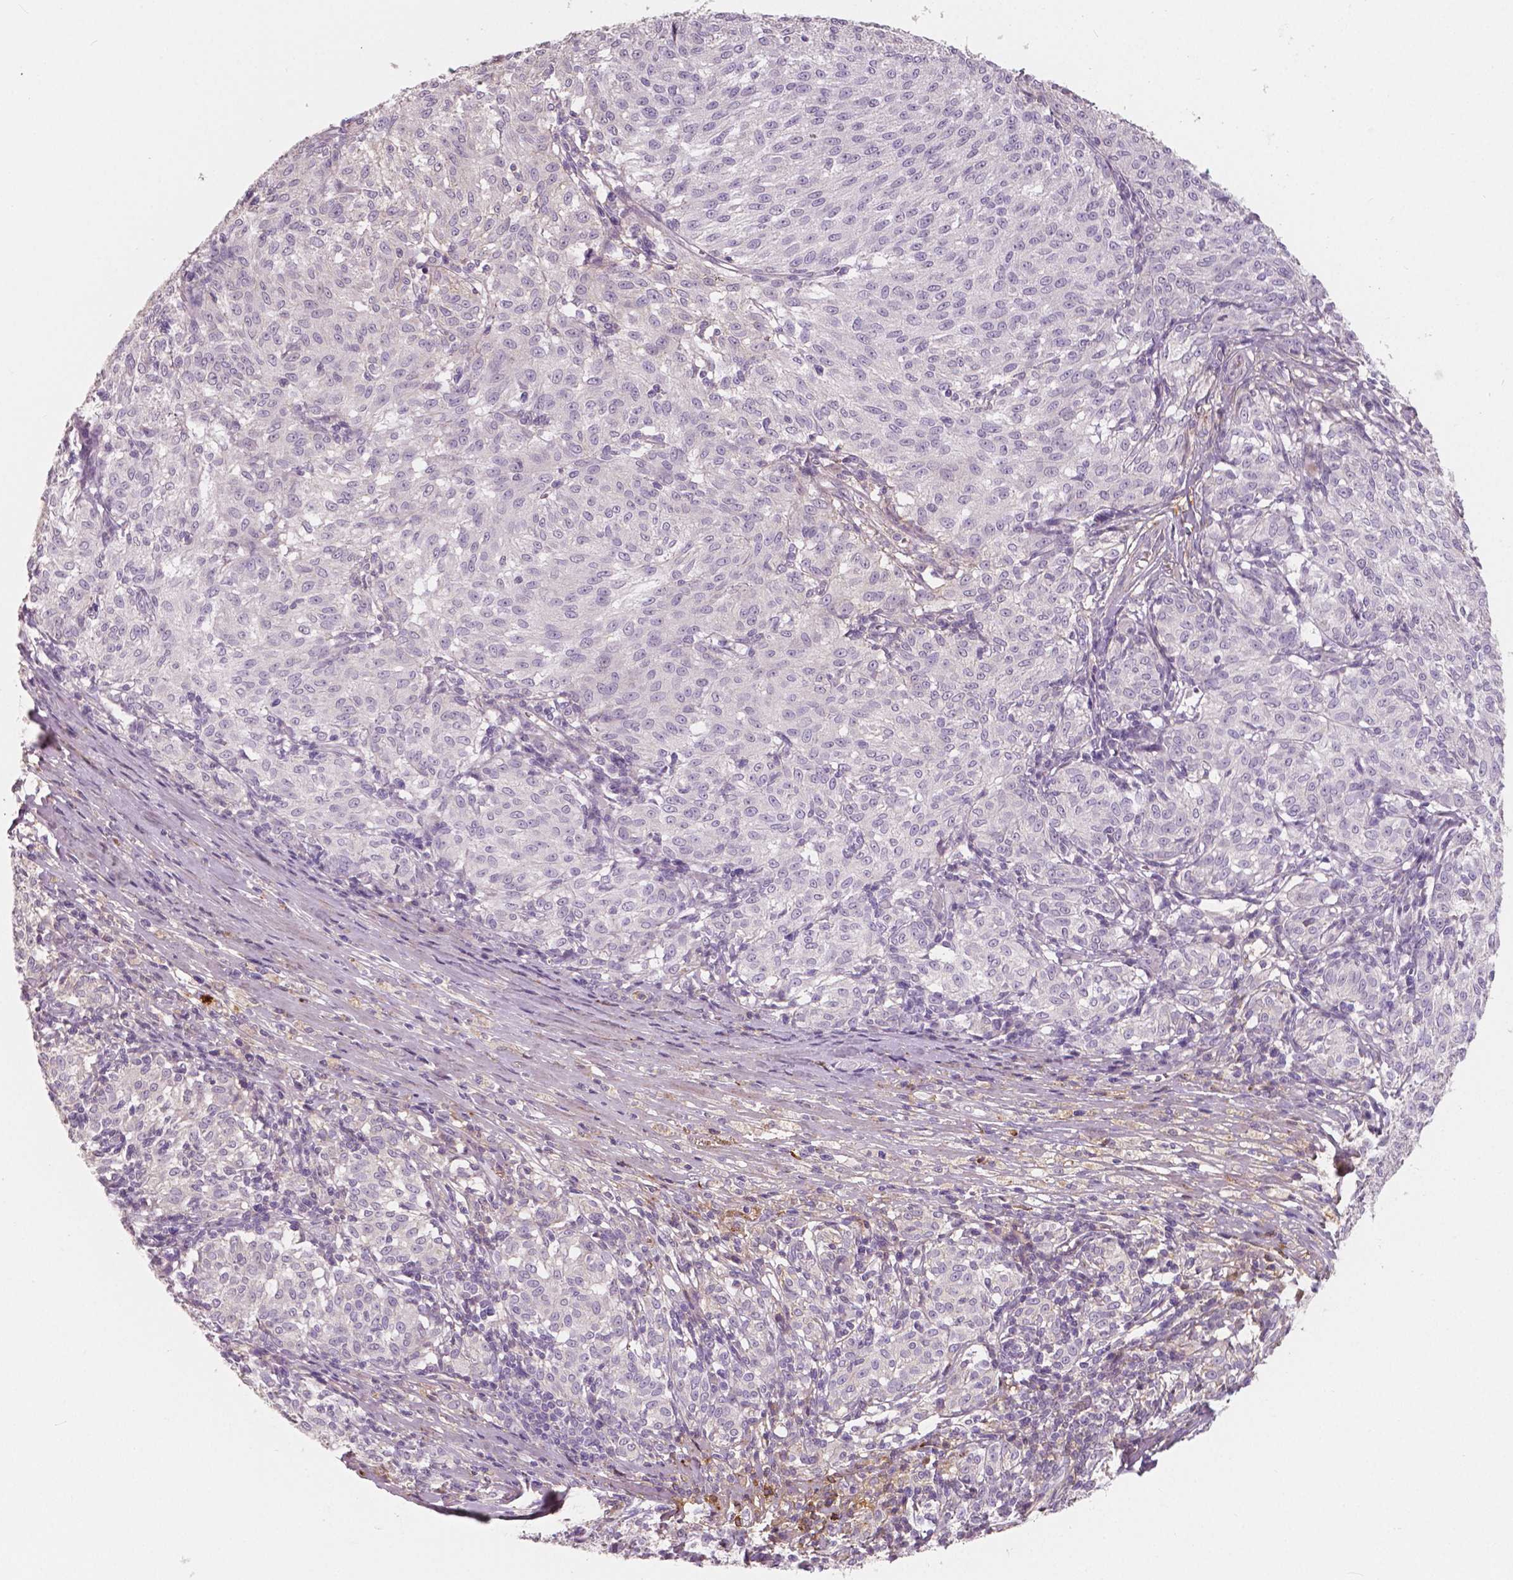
{"staining": {"intensity": "negative", "quantity": "none", "location": "none"}, "tissue": "melanoma", "cell_type": "Tumor cells", "image_type": "cancer", "snomed": [{"axis": "morphology", "description": "Malignant melanoma, NOS"}, {"axis": "topography", "description": "Skin"}], "caption": "IHC histopathology image of neoplastic tissue: human melanoma stained with DAB demonstrates no significant protein expression in tumor cells.", "gene": "APOA4", "patient": {"sex": "female", "age": 72}}